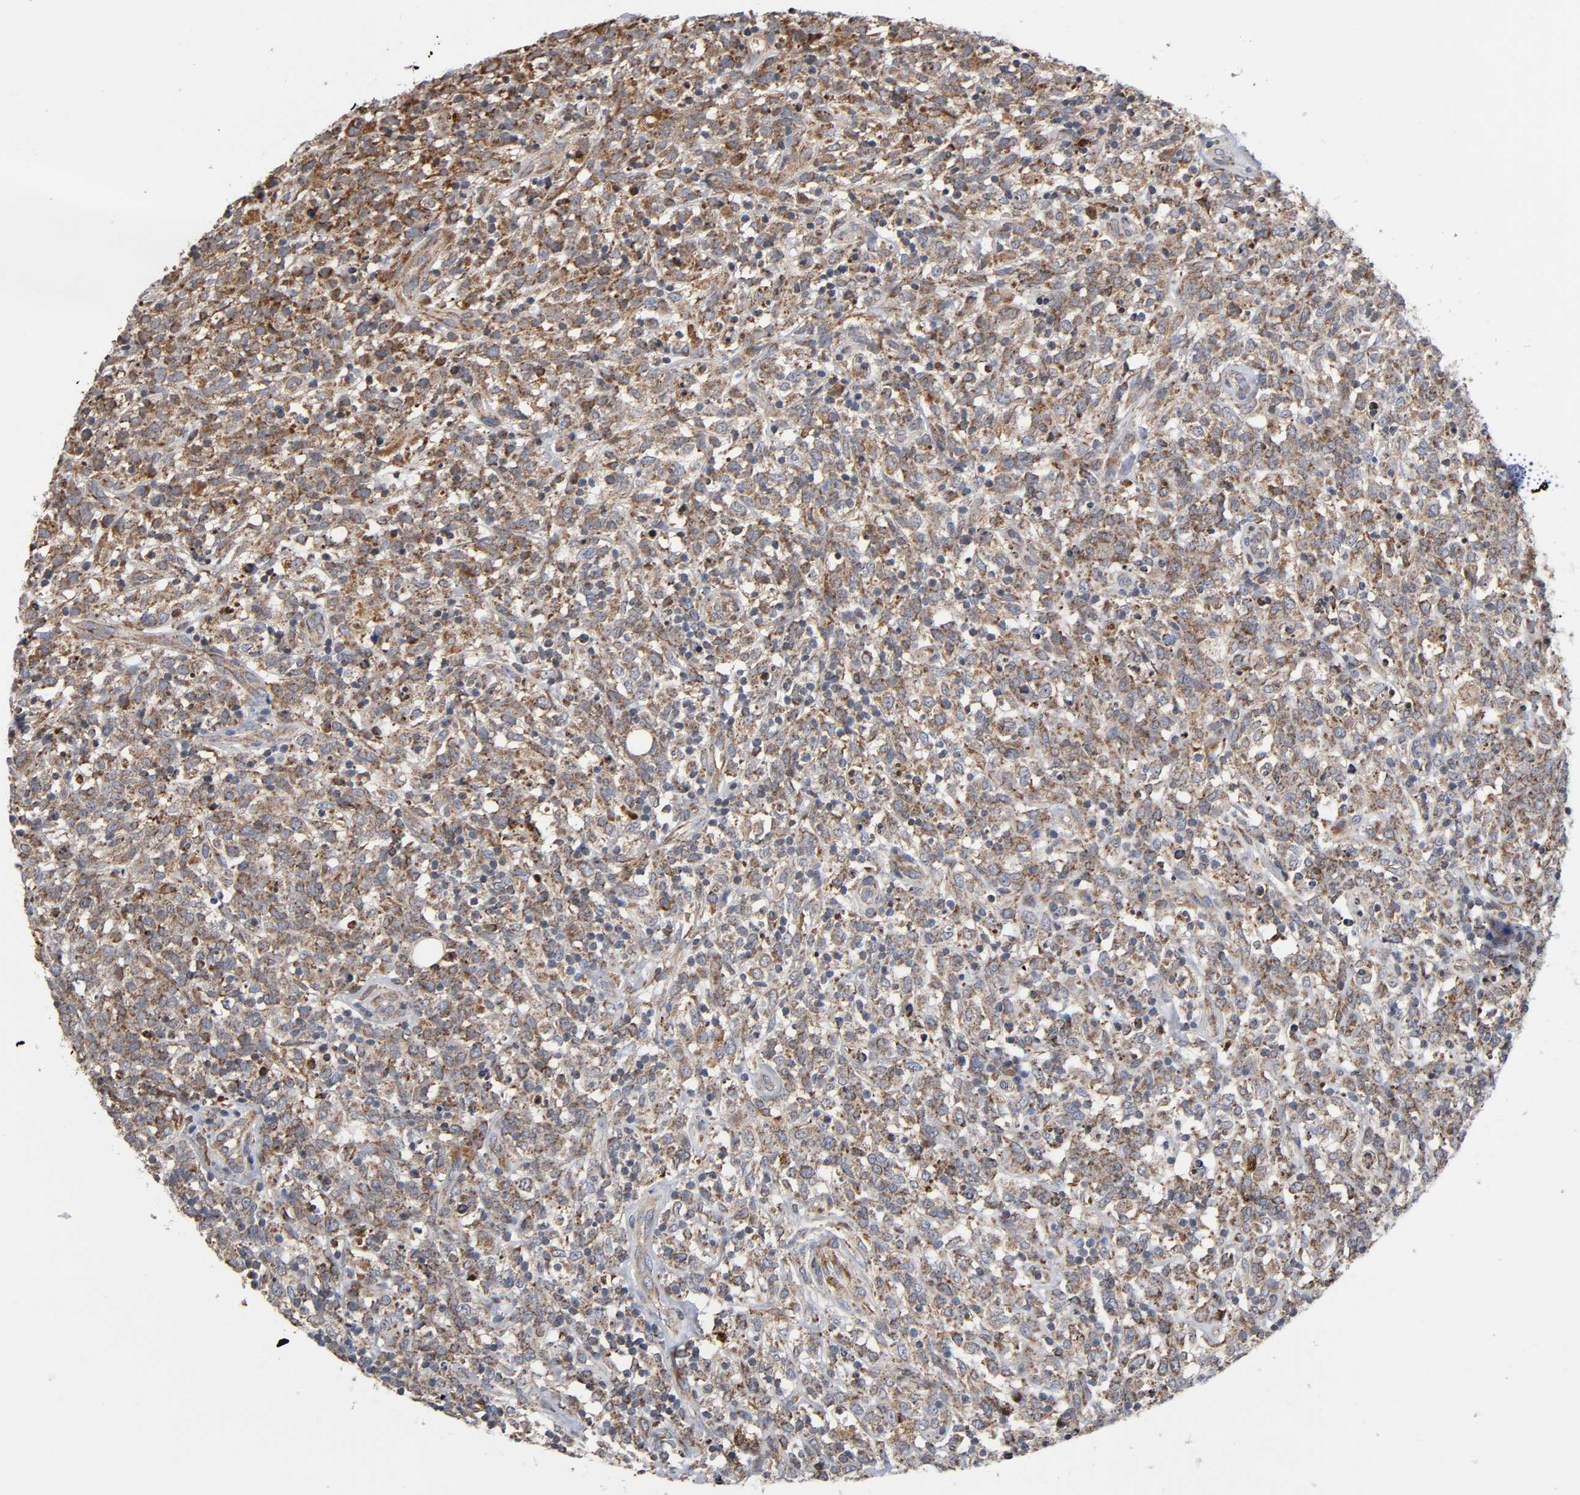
{"staining": {"intensity": "moderate", "quantity": ">75%", "location": "cytoplasmic/membranous"}, "tissue": "lymphoma", "cell_type": "Tumor cells", "image_type": "cancer", "snomed": [{"axis": "morphology", "description": "Malignant lymphoma, non-Hodgkin's type, High grade"}, {"axis": "topography", "description": "Lymph node"}], "caption": "IHC micrograph of lymphoma stained for a protein (brown), which demonstrates medium levels of moderate cytoplasmic/membranous positivity in about >75% of tumor cells.", "gene": "MAP3K1", "patient": {"sex": "female", "age": 73}}